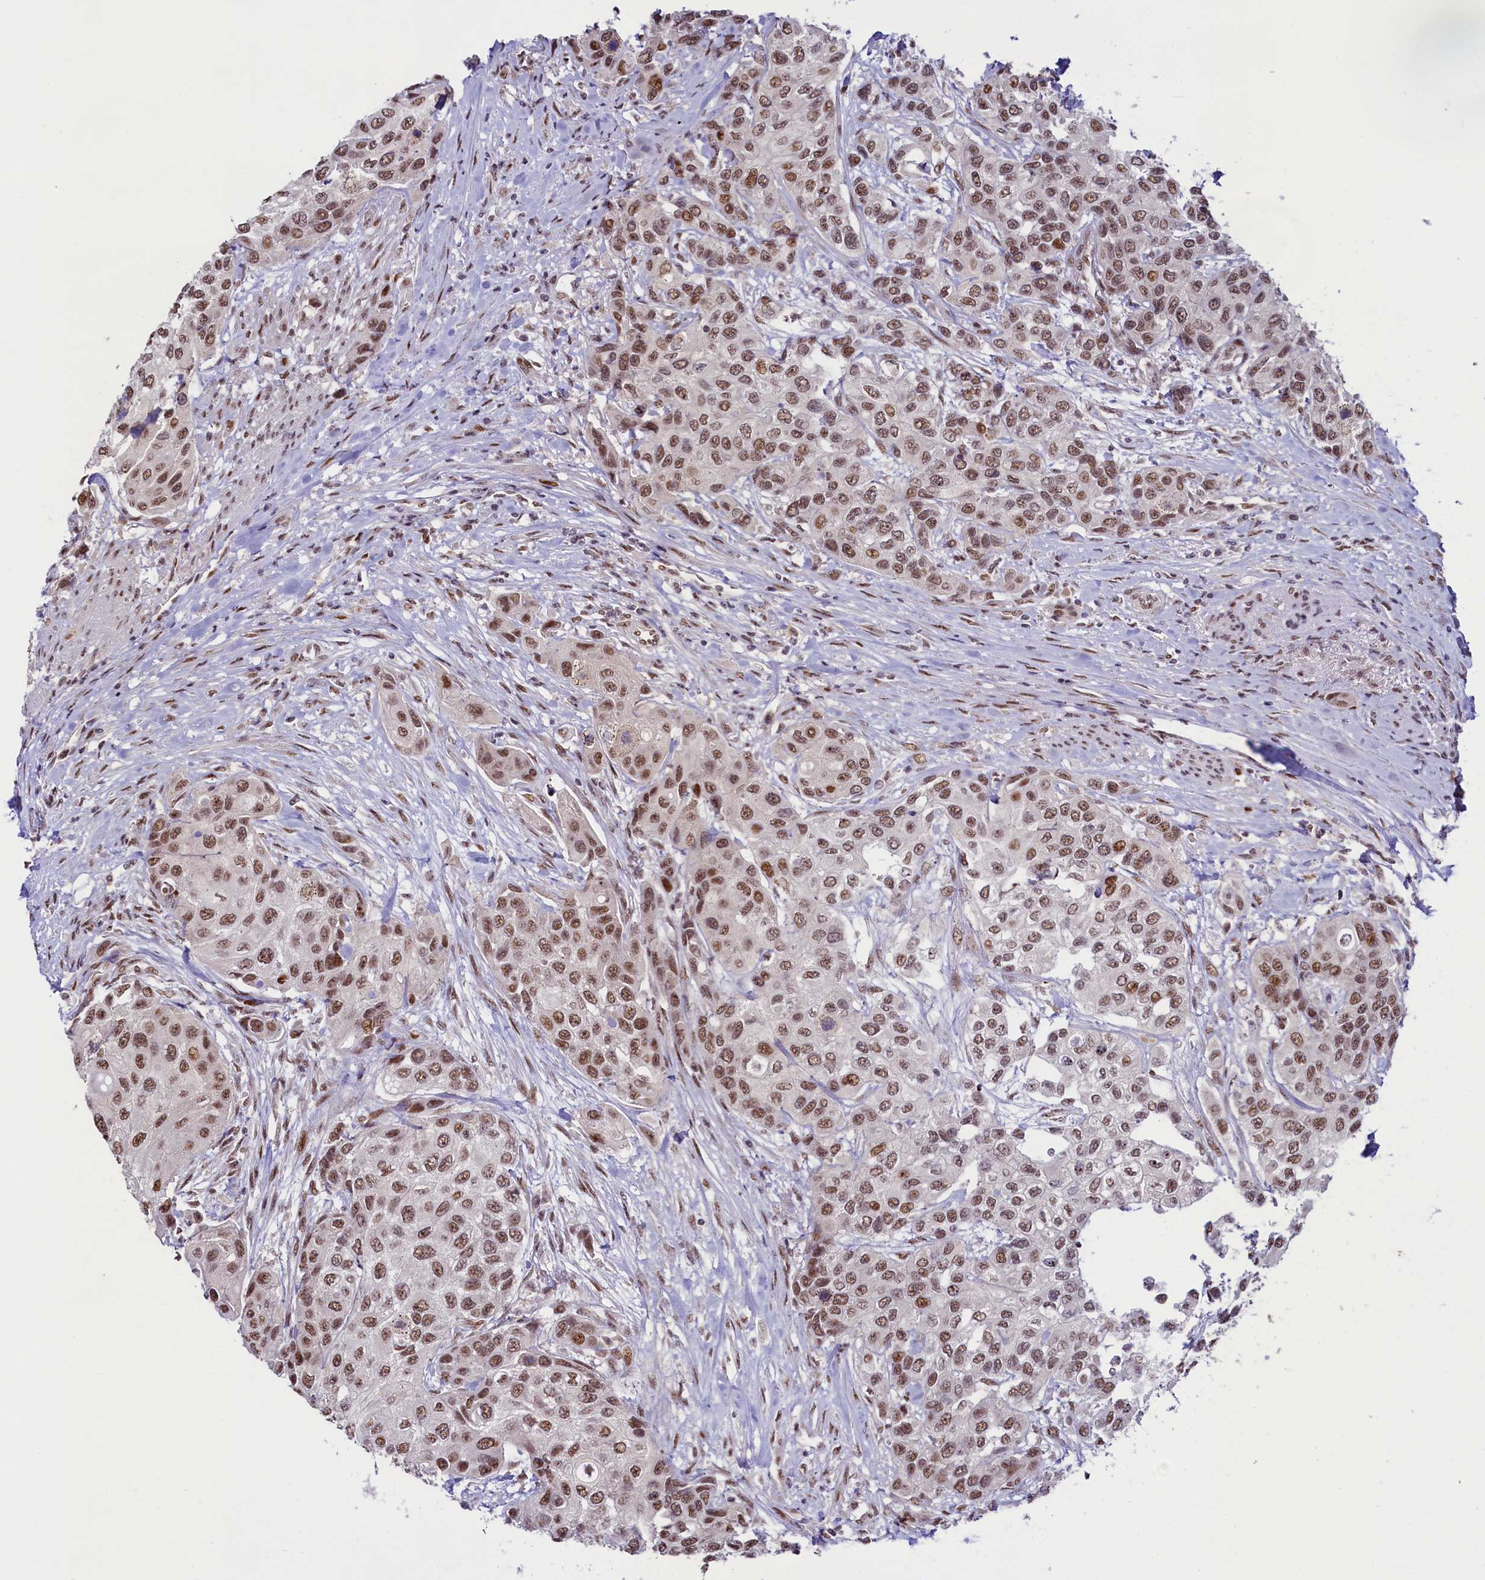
{"staining": {"intensity": "moderate", "quantity": ">75%", "location": "nuclear"}, "tissue": "urothelial cancer", "cell_type": "Tumor cells", "image_type": "cancer", "snomed": [{"axis": "morphology", "description": "Normal tissue, NOS"}, {"axis": "morphology", "description": "Urothelial carcinoma, High grade"}, {"axis": "topography", "description": "Vascular tissue"}, {"axis": "topography", "description": "Urinary bladder"}], "caption": "This image reveals immunohistochemistry staining of high-grade urothelial carcinoma, with medium moderate nuclear expression in approximately >75% of tumor cells.", "gene": "ANKS3", "patient": {"sex": "female", "age": 56}}